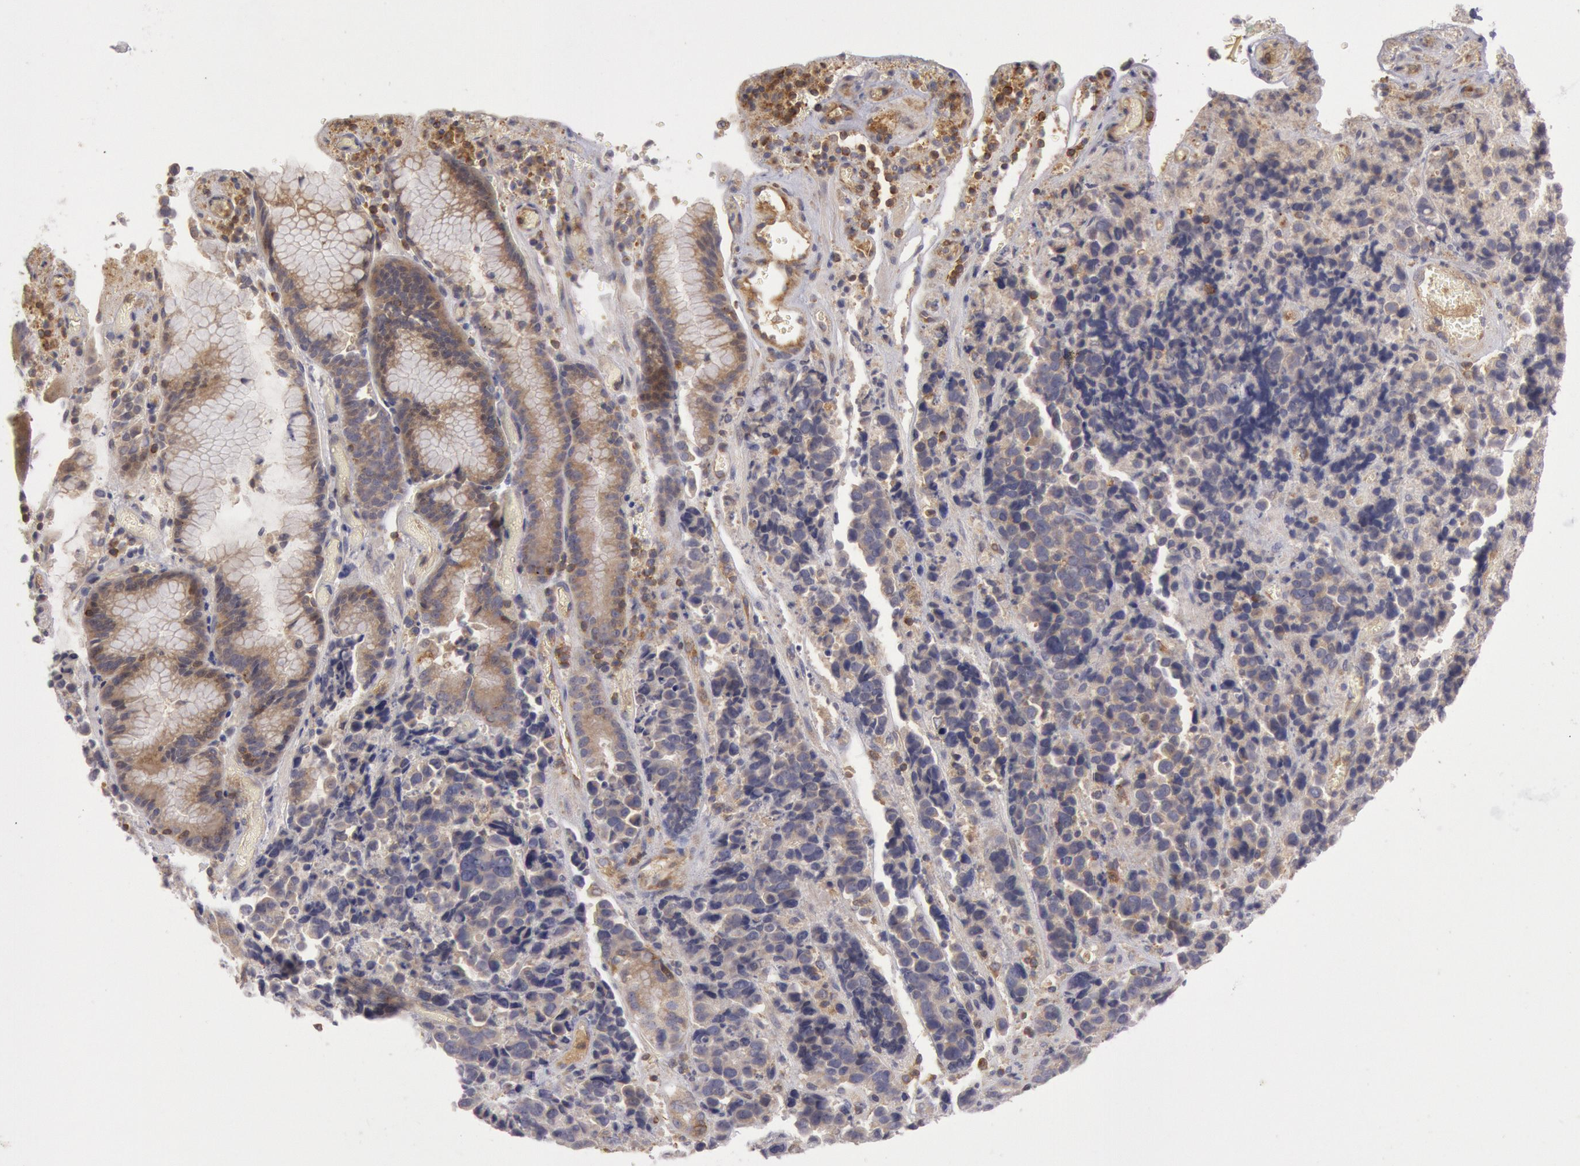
{"staining": {"intensity": "weak", "quantity": "25%-75%", "location": "cytoplasmic/membranous"}, "tissue": "stomach cancer", "cell_type": "Tumor cells", "image_type": "cancer", "snomed": [{"axis": "morphology", "description": "Adenocarcinoma, NOS"}, {"axis": "topography", "description": "Stomach, upper"}], "caption": "Immunohistochemistry (IHC) micrograph of stomach adenocarcinoma stained for a protein (brown), which reveals low levels of weak cytoplasmic/membranous staining in approximately 25%-75% of tumor cells.", "gene": "PIK3R1", "patient": {"sex": "male", "age": 71}}